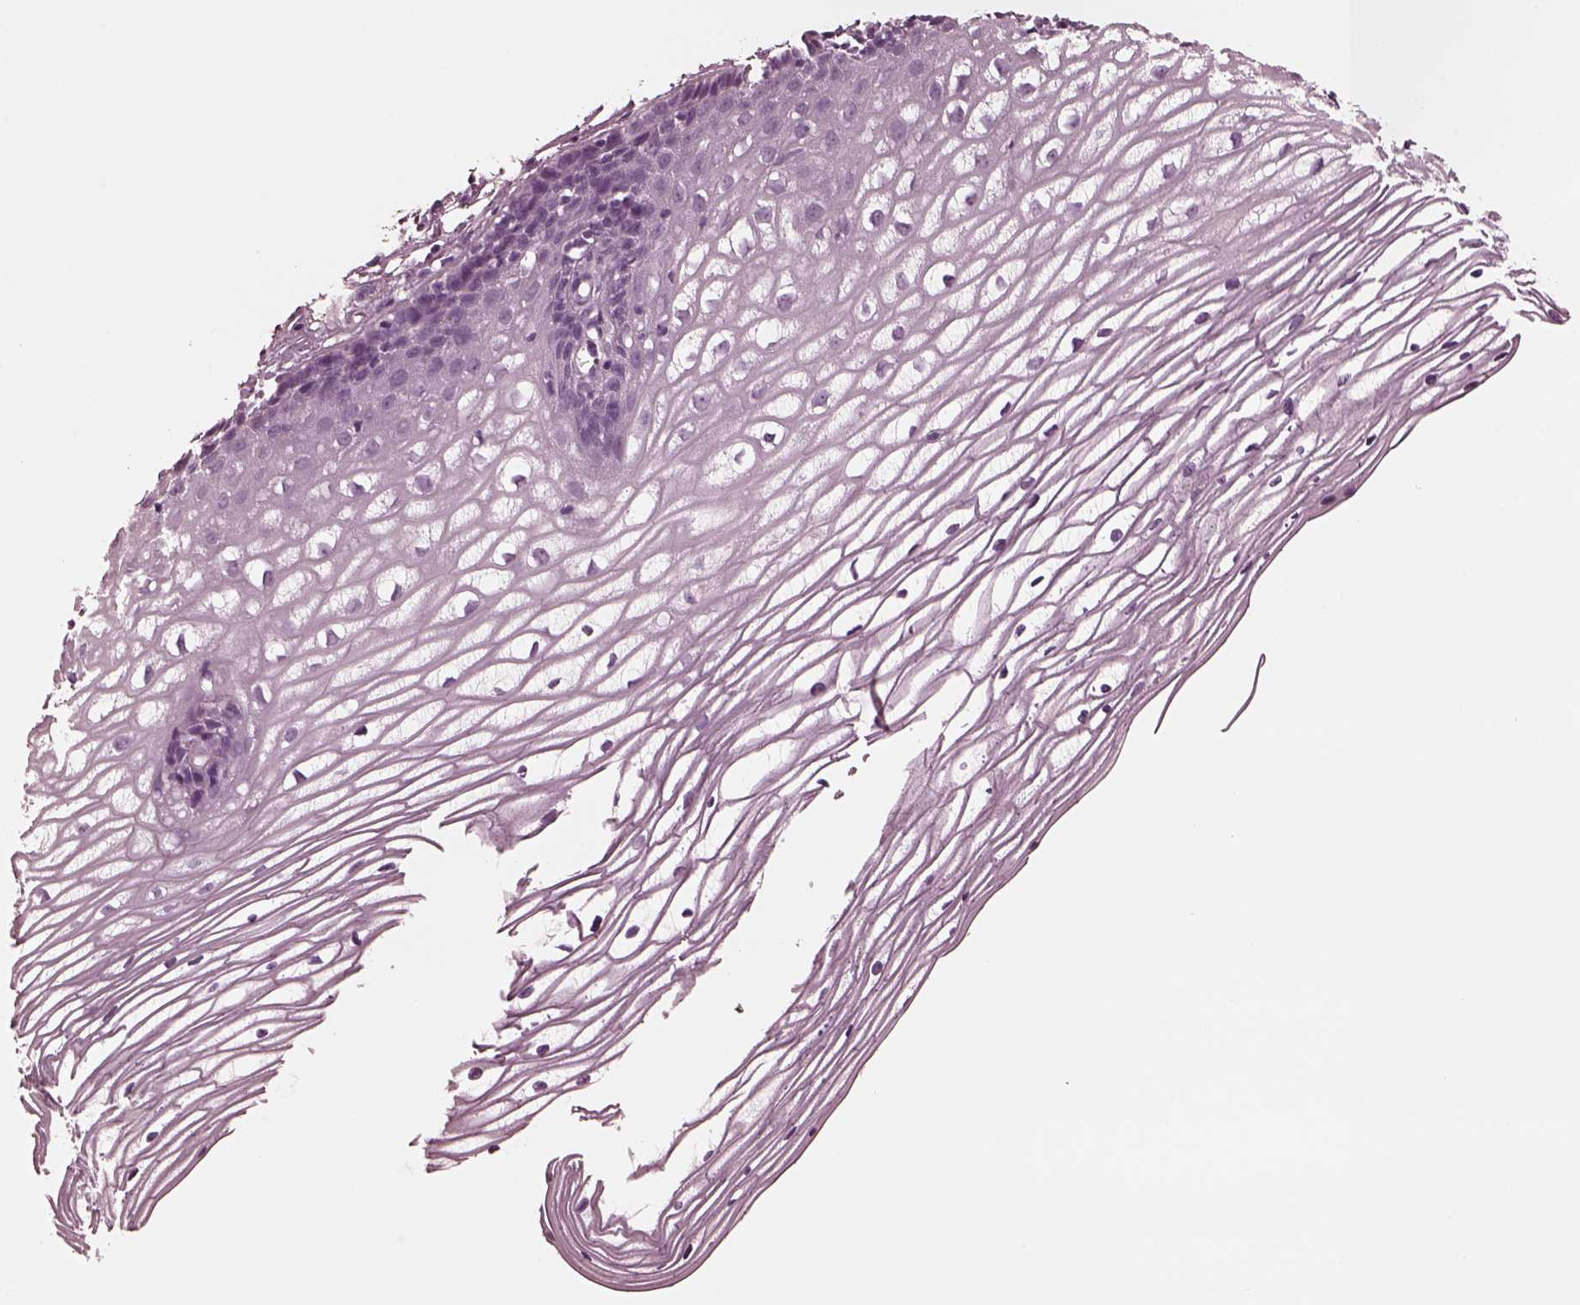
{"staining": {"intensity": "negative", "quantity": "none", "location": "none"}, "tissue": "cervix", "cell_type": "Glandular cells", "image_type": "normal", "snomed": [{"axis": "morphology", "description": "Normal tissue, NOS"}, {"axis": "topography", "description": "Cervix"}], "caption": "Immunohistochemical staining of normal human cervix reveals no significant staining in glandular cells.", "gene": "CGA", "patient": {"sex": "female", "age": 40}}